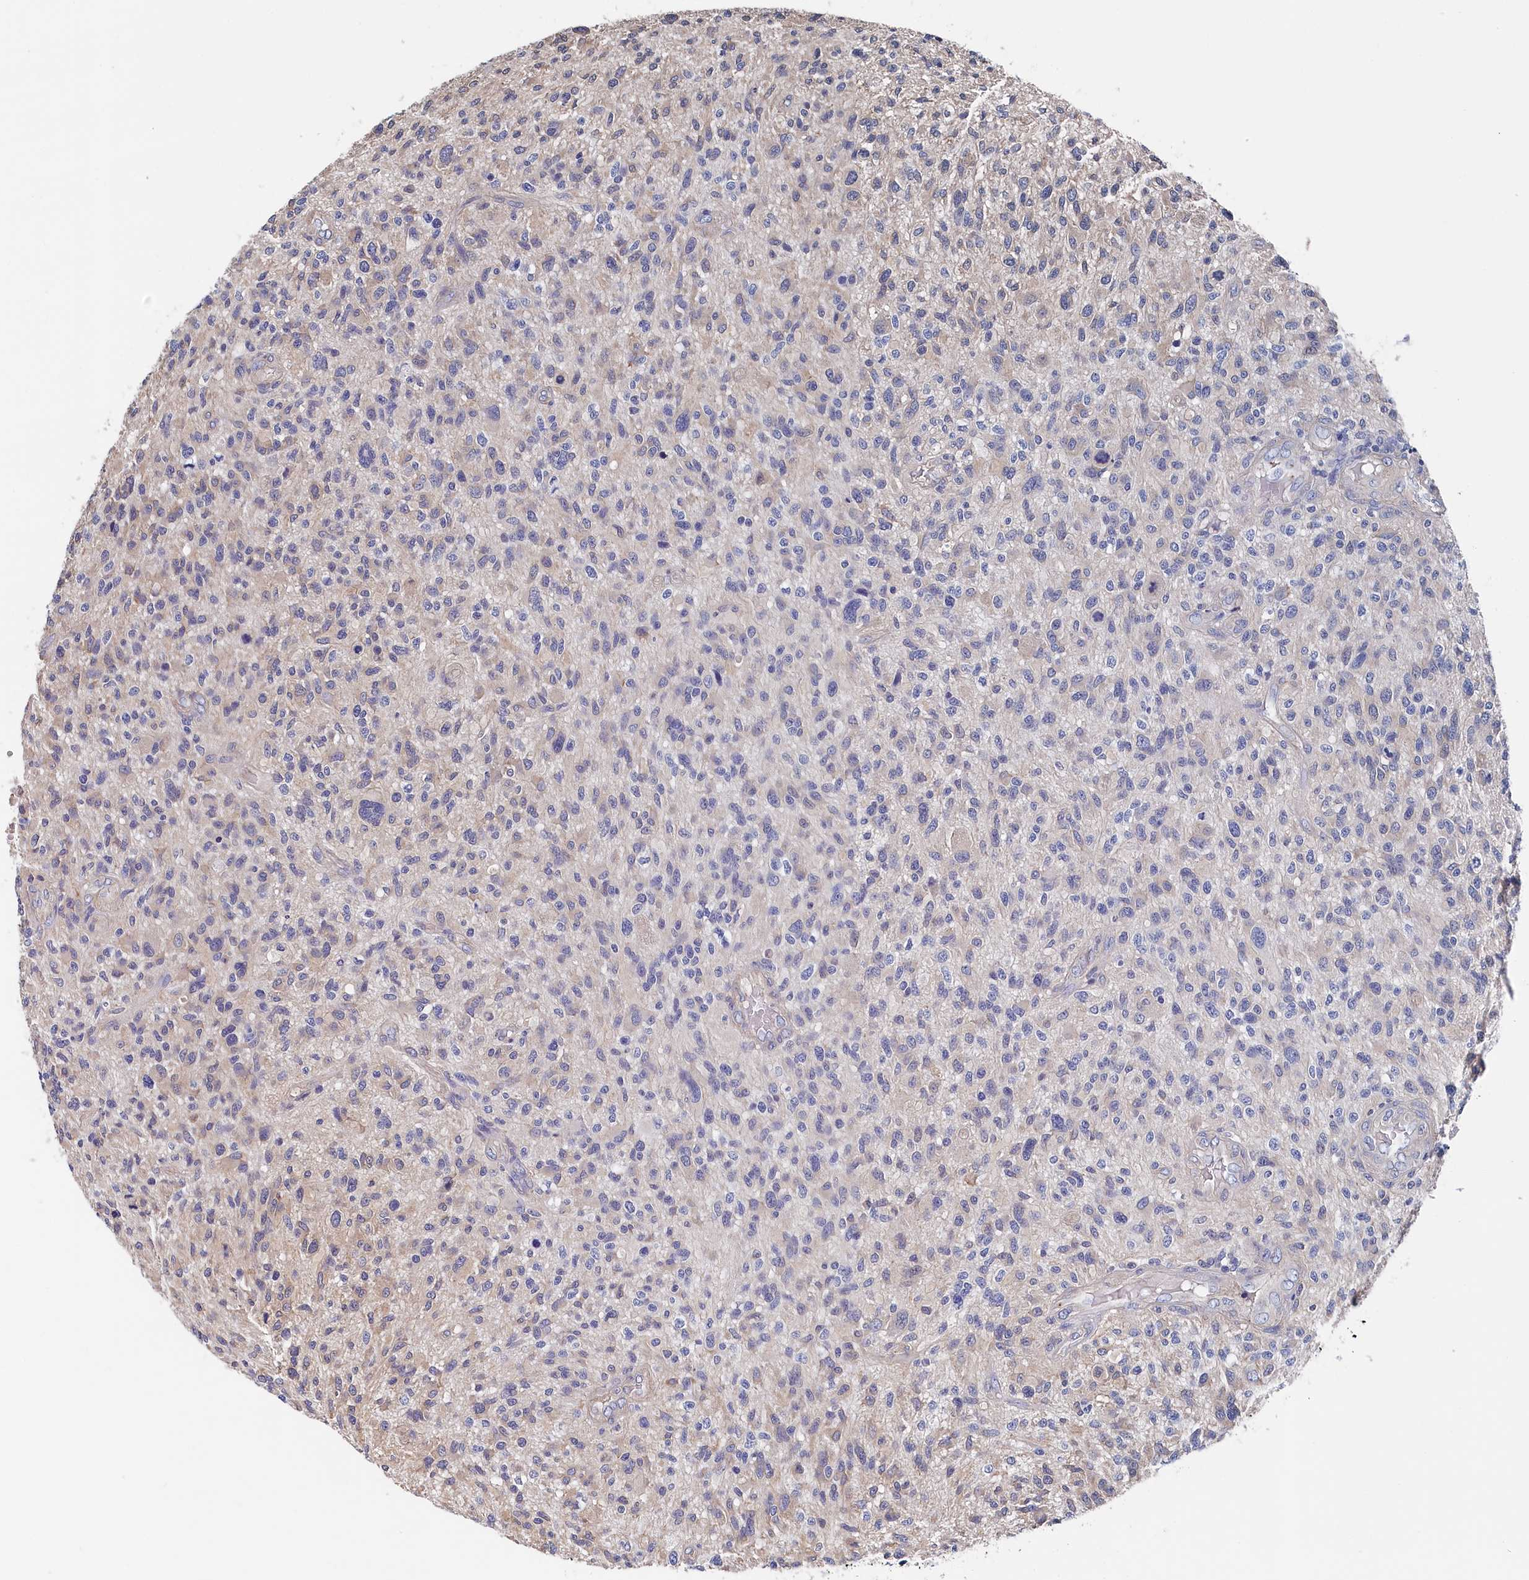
{"staining": {"intensity": "negative", "quantity": "none", "location": "none"}, "tissue": "glioma", "cell_type": "Tumor cells", "image_type": "cancer", "snomed": [{"axis": "morphology", "description": "Glioma, malignant, High grade"}, {"axis": "topography", "description": "Brain"}], "caption": "The IHC histopathology image has no significant staining in tumor cells of malignant glioma (high-grade) tissue. Brightfield microscopy of immunohistochemistry (IHC) stained with DAB (brown) and hematoxylin (blue), captured at high magnification.", "gene": "BHMT", "patient": {"sex": "male", "age": 47}}